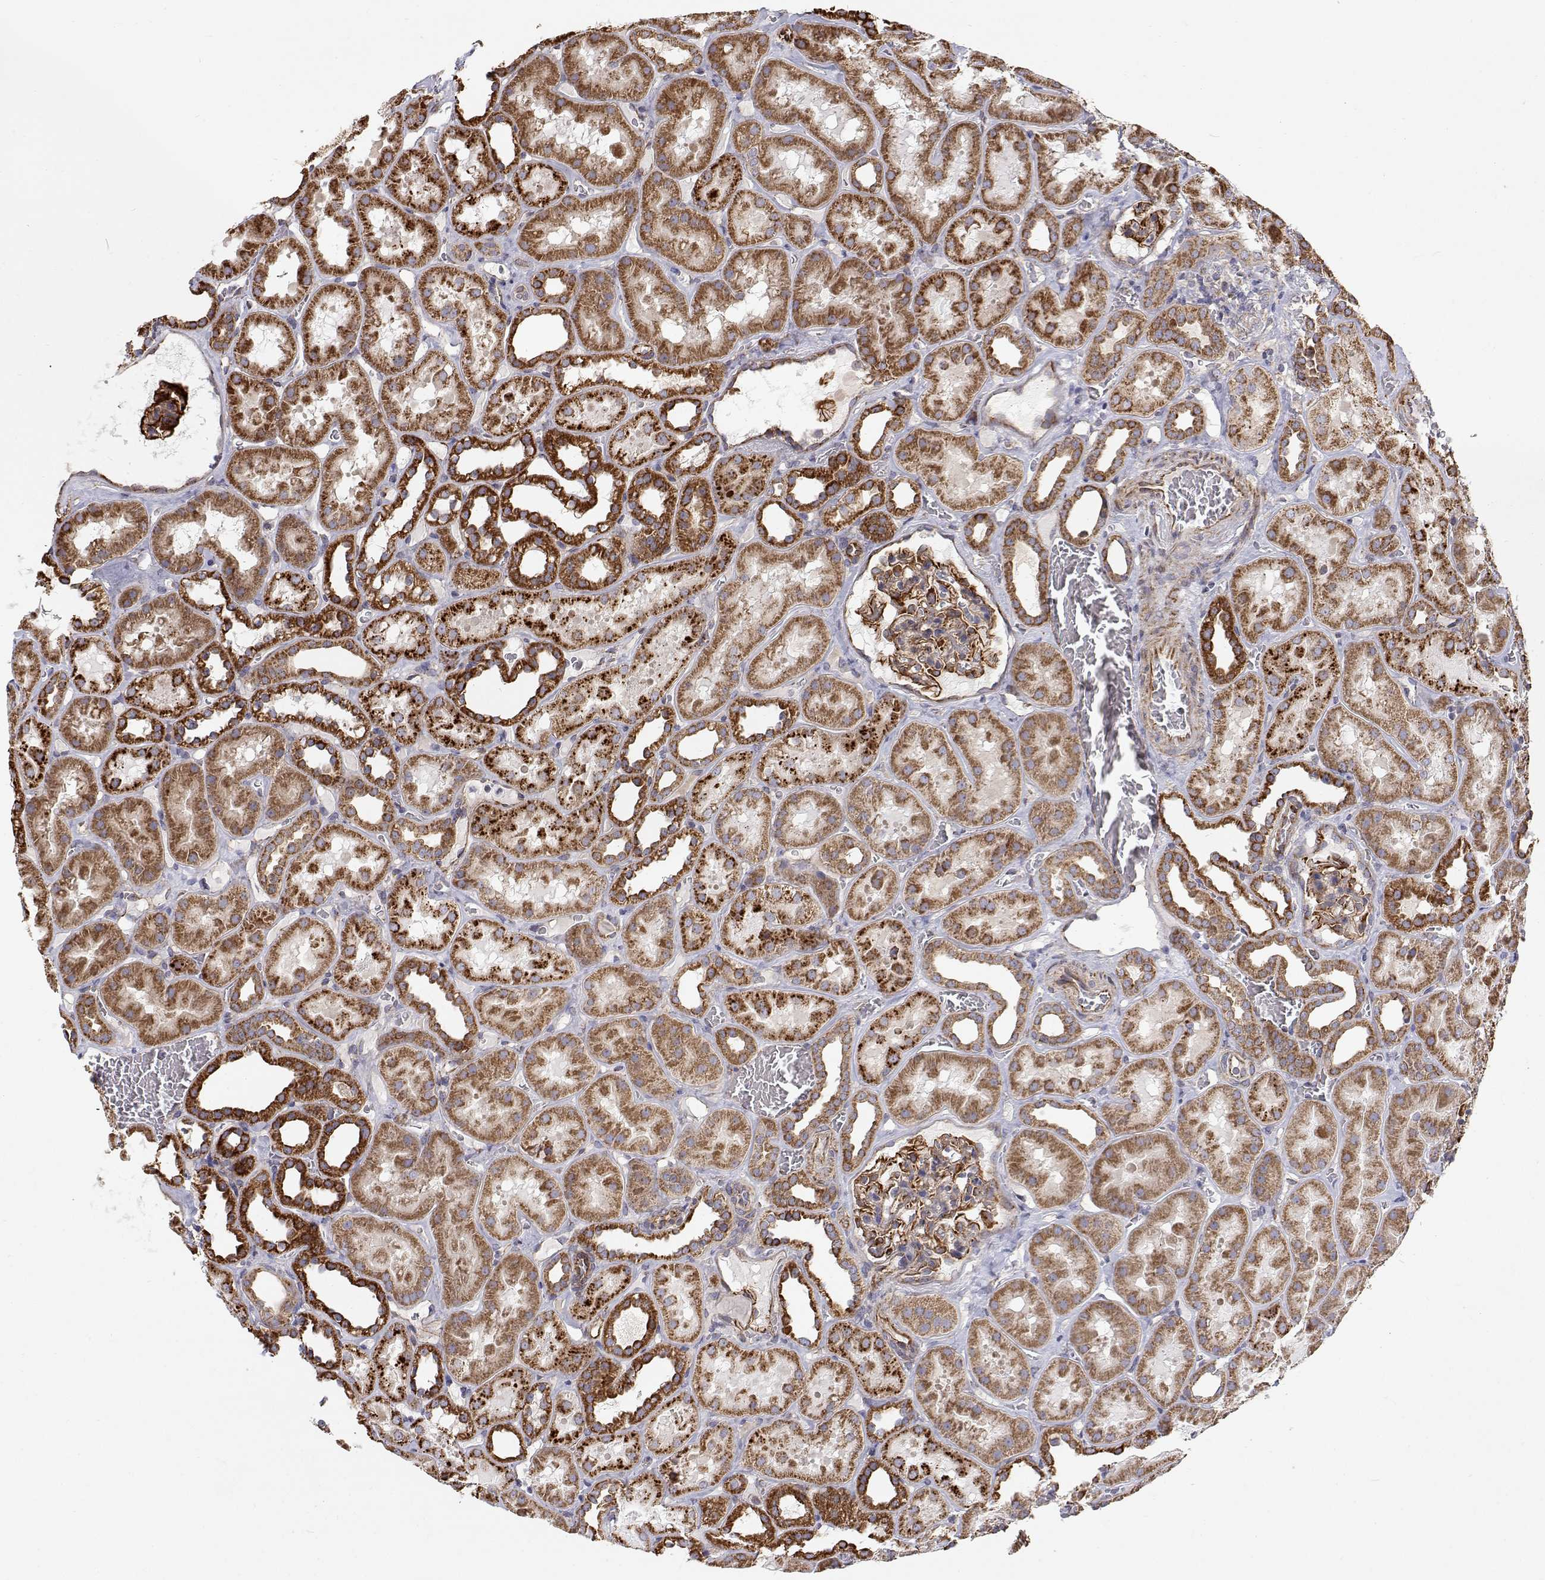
{"staining": {"intensity": "moderate", "quantity": "<25%", "location": "cytoplasmic/membranous"}, "tissue": "kidney", "cell_type": "Cells in glomeruli", "image_type": "normal", "snomed": [{"axis": "morphology", "description": "Normal tissue, NOS"}, {"axis": "topography", "description": "Kidney"}], "caption": "High-power microscopy captured an immunohistochemistry (IHC) micrograph of unremarkable kidney, revealing moderate cytoplasmic/membranous positivity in about <25% of cells in glomeruli. Nuclei are stained in blue.", "gene": "SPICE1", "patient": {"sex": "female", "age": 41}}